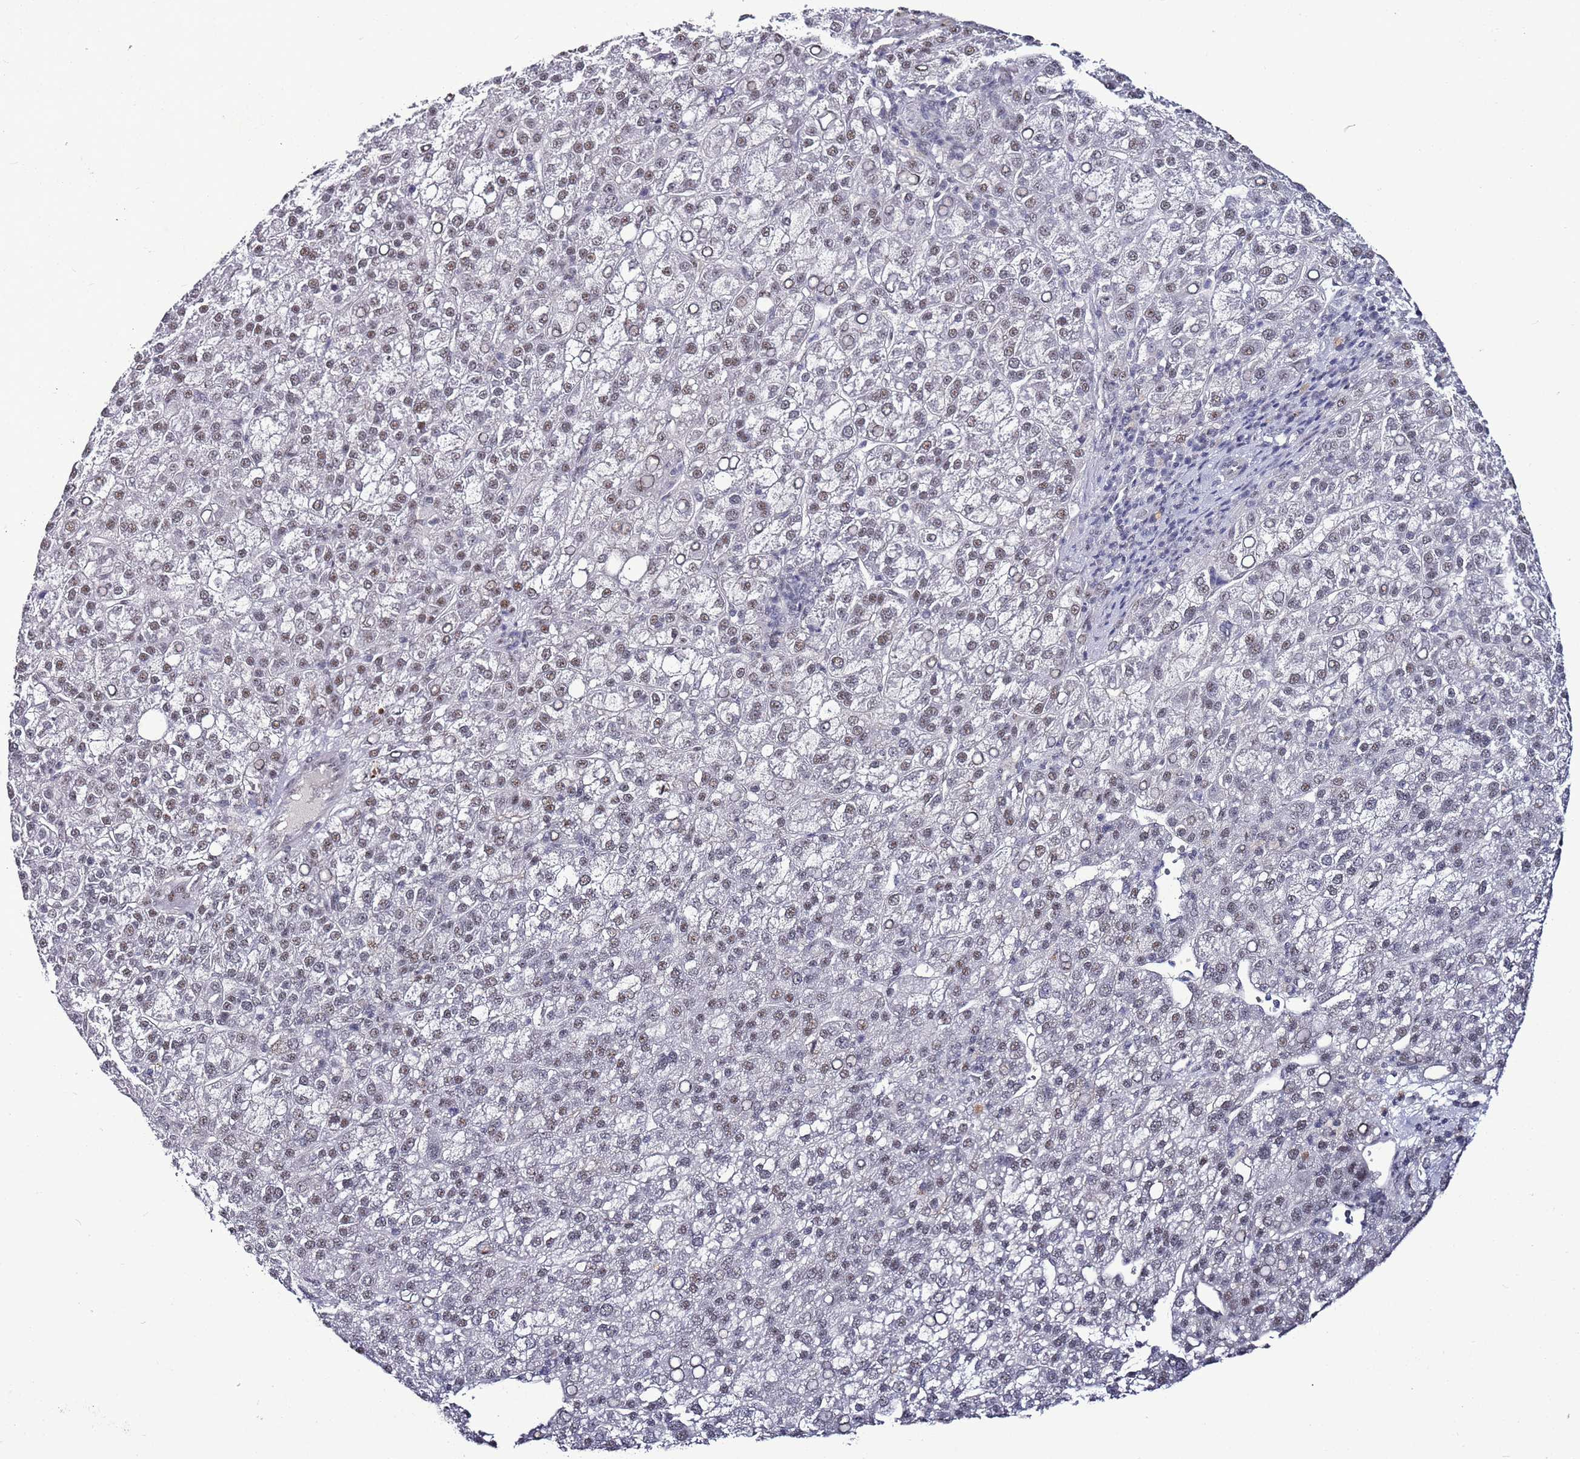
{"staining": {"intensity": "weak", "quantity": "25%-75%", "location": "nuclear"}, "tissue": "liver cancer", "cell_type": "Tumor cells", "image_type": "cancer", "snomed": [{"axis": "morphology", "description": "Carcinoma, Hepatocellular, NOS"}, {"axis": "topography", "description": "Liver"}], "caption": "Weak nuclear positivity is present in approximately 25%-75% of tumor cells in liver cancer (hepatocellular carcinoma).", "gene": "PSMA7", "patient": {"sex": "female", "age": 58}}